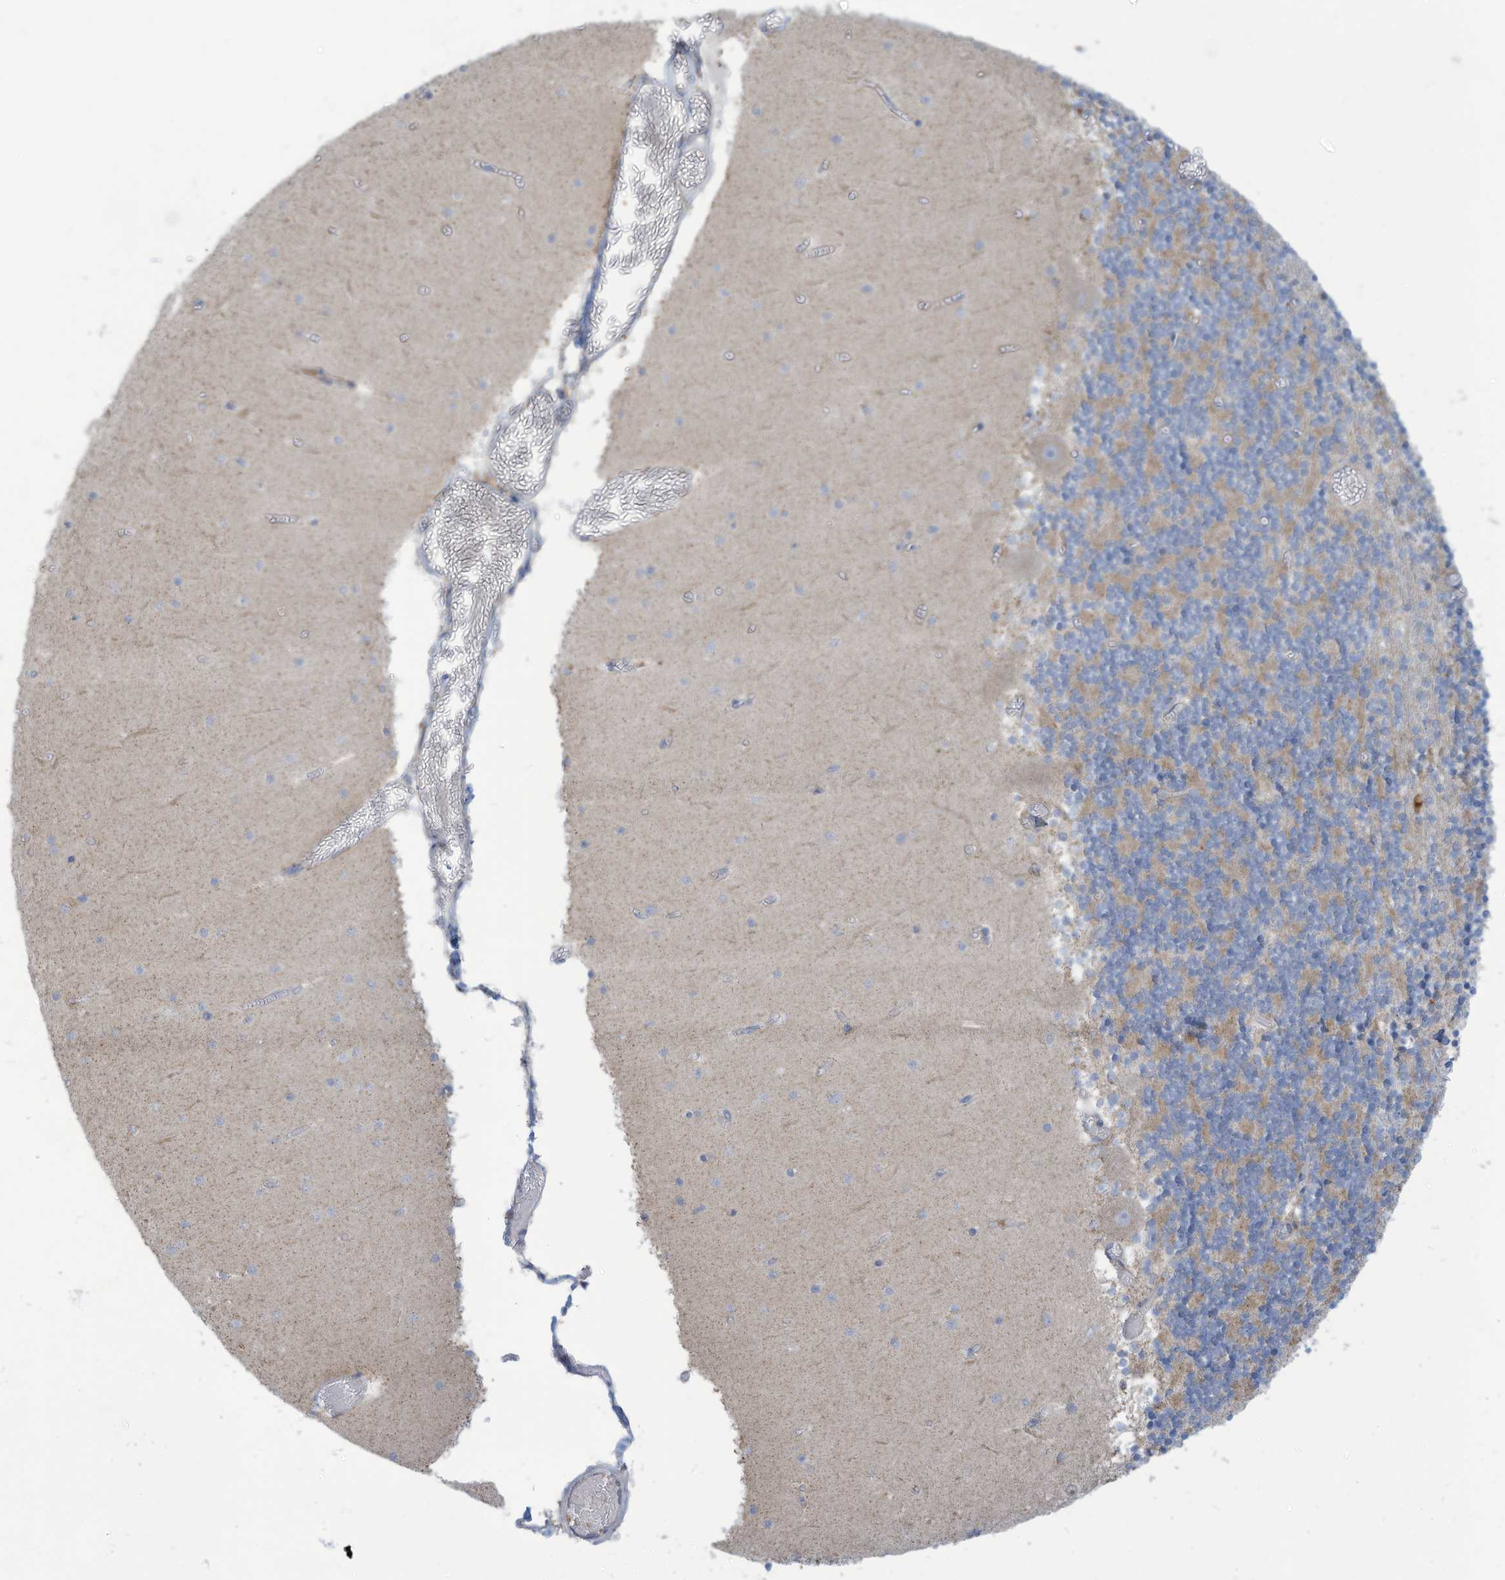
{"staining": {"intensity": "negative", "quantity": "none", "location": "none"}, "tissue": "cerebellum", "cell_type": "Cells in granular layer", "image_type": "normal", "snomed": [{"axis": "morphology", "description": "Normal tissue, NOS"}, {"axis": "topography", "description": "Cerebellum"}], "caption": "DAB (3,3'-diaminobenzidine) immunohistochemical staining of normal cerebellum shows no significant expression in cells in granular layer.", "gene": "NLN", "patient": {"sex": "female", "age": 28}}